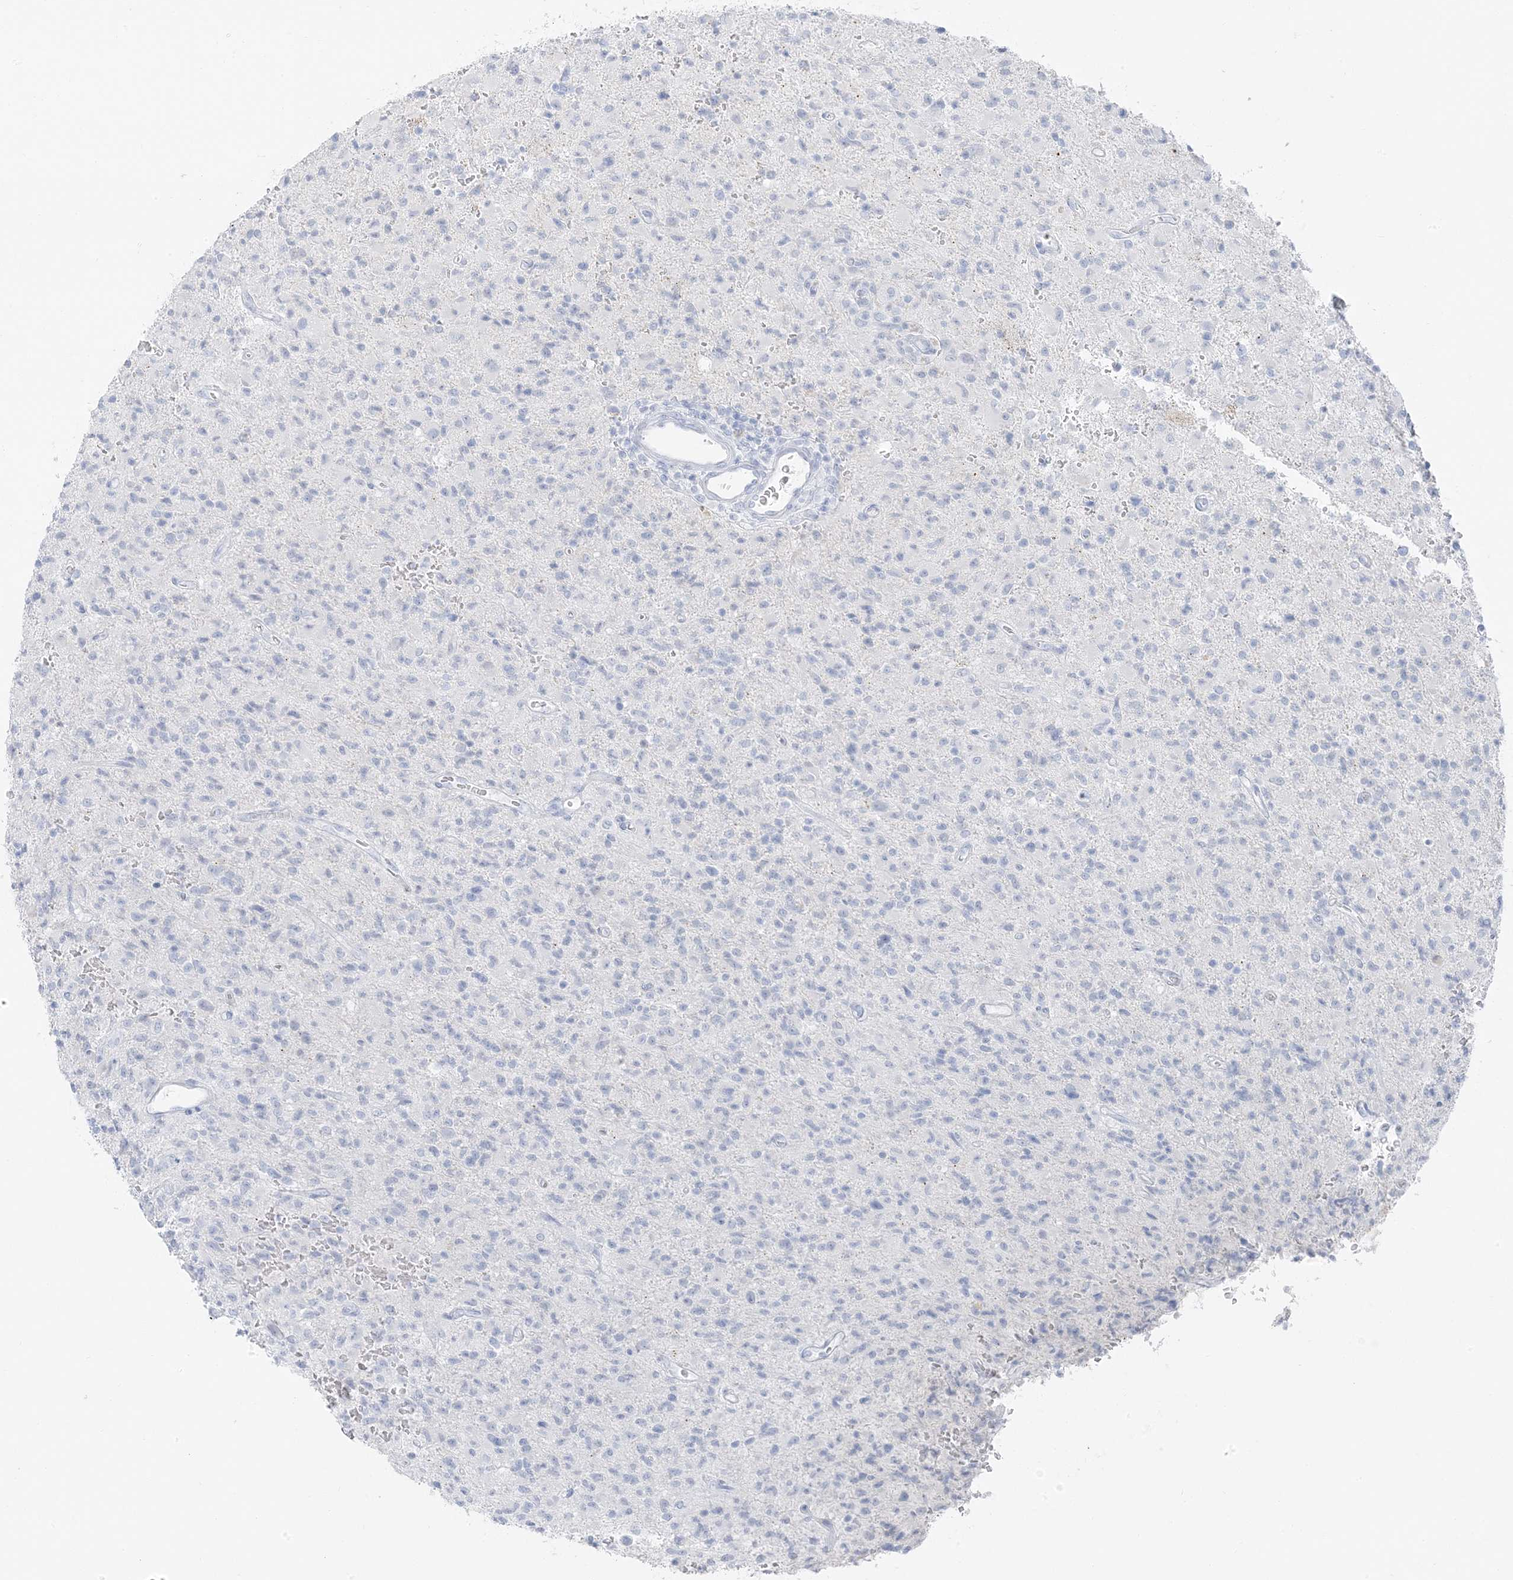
{"staining": {"intensity": "negative", "quantity": "none", "location": "none"}, "tissue": "glioma", "cell_type": "Tumor cells", "image_type": "cancer", "snomed": [{"axis": "morphology", "description": "Glioma, malignant, High grade"}, {"axis": "topography", "description": "Brain"}], "caption": "The image reveals no staining of tumor cells in glioma.", "gene": "ZFP64", "patient": {"sex": "female", "age": 57}}